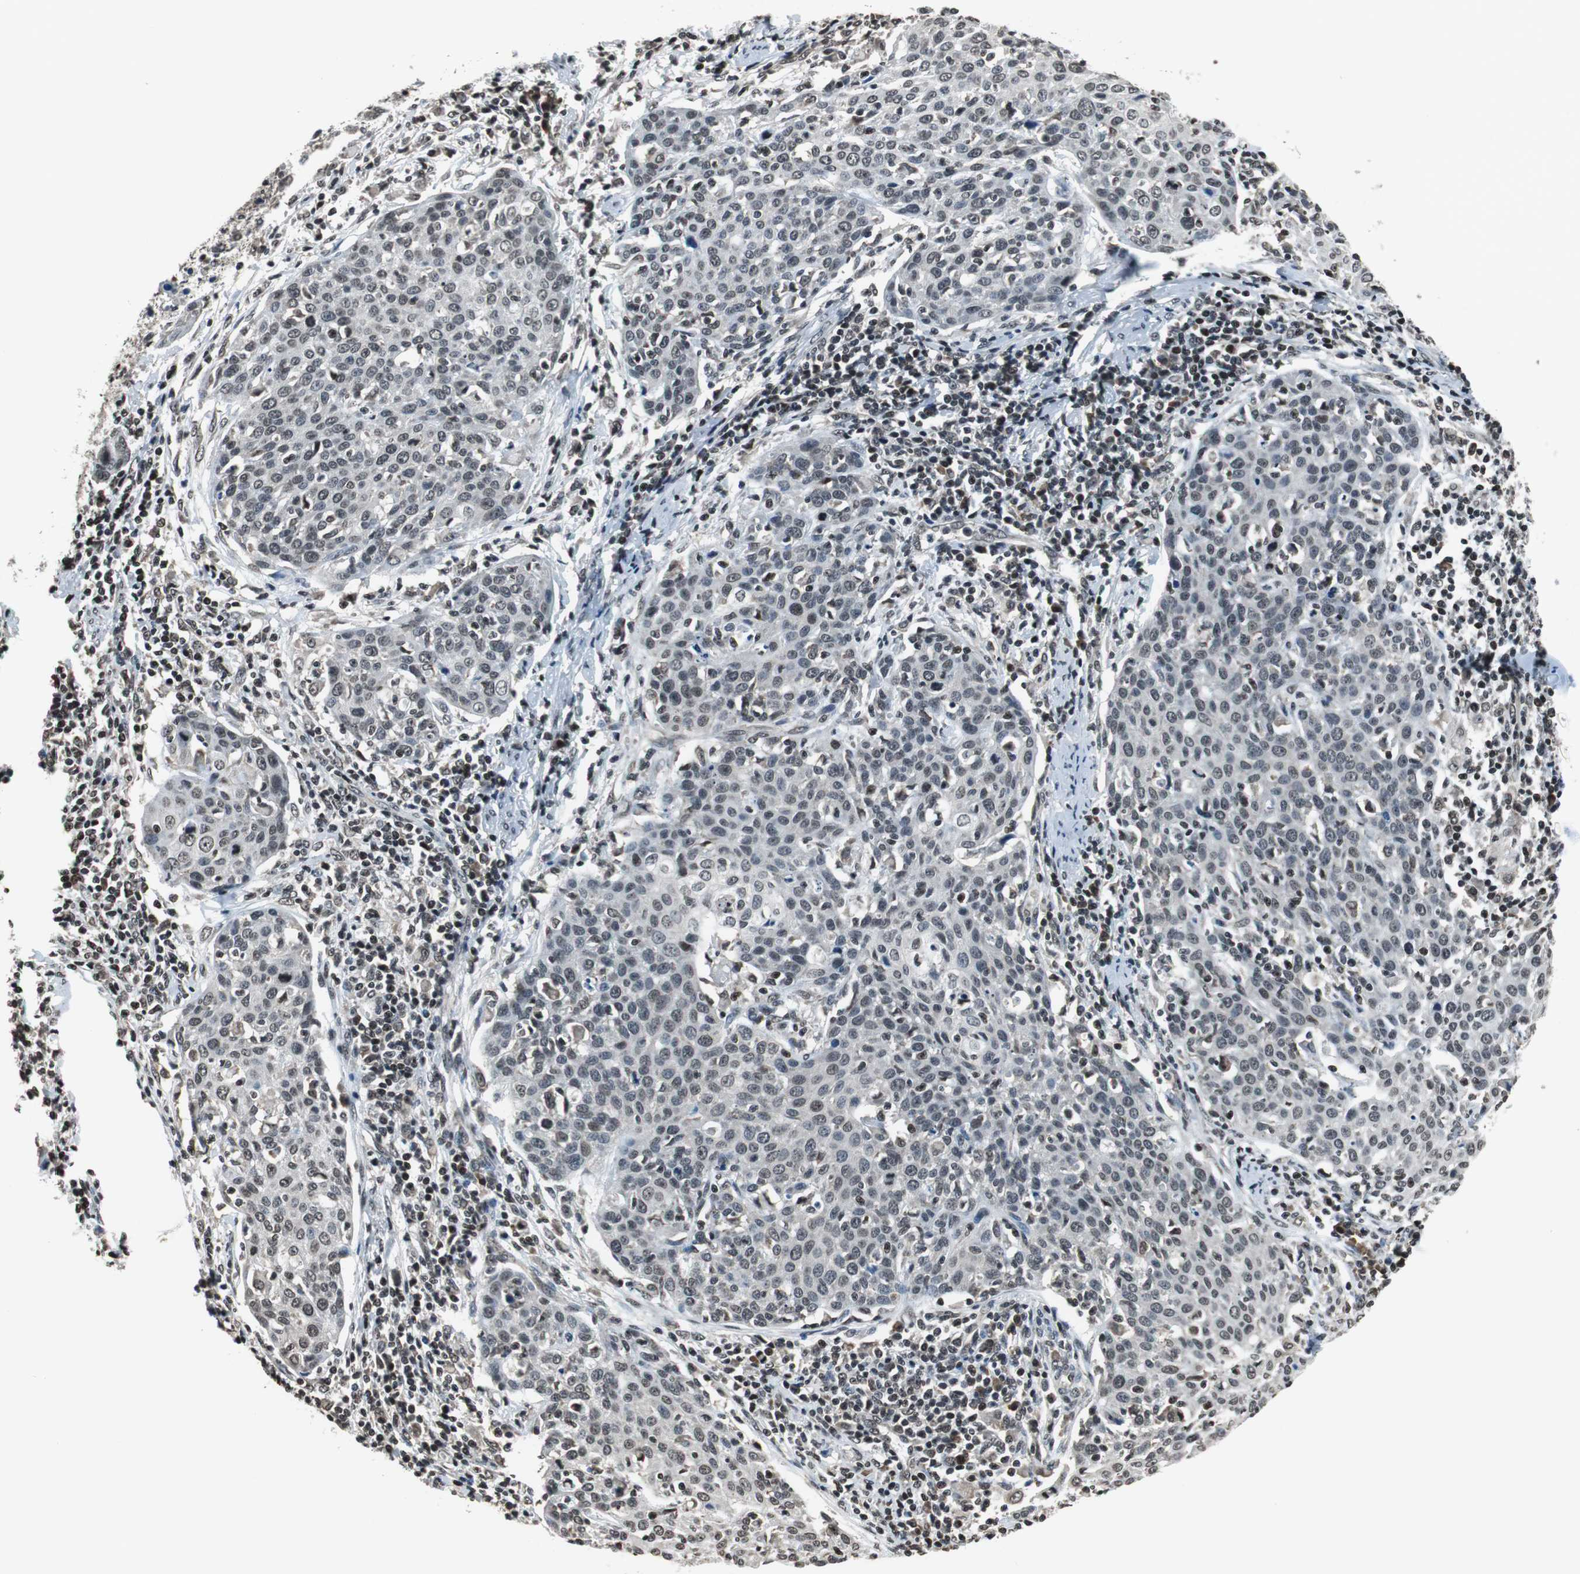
{"staining": {"intensity": "weak", "quantity": "25%-75%", "location": "nuclear"}, "tissue": "cervical cancer", "cell_type": "Tumor cells", "image_type": "cancer", "snomed": [{"axis": "morphology", "description": "Squamous cell carcinoma, NOS"}, {"axis": "topography", "description": "Cervix"}], "caption": "This is a photomicrograph of immunohistochemistry staining of cervical squamous cell carcinoma, which shows weak staining in the nuclear of tumor cells.", "gene": "REST", "patient": {"sex": "female", "age": 38}}